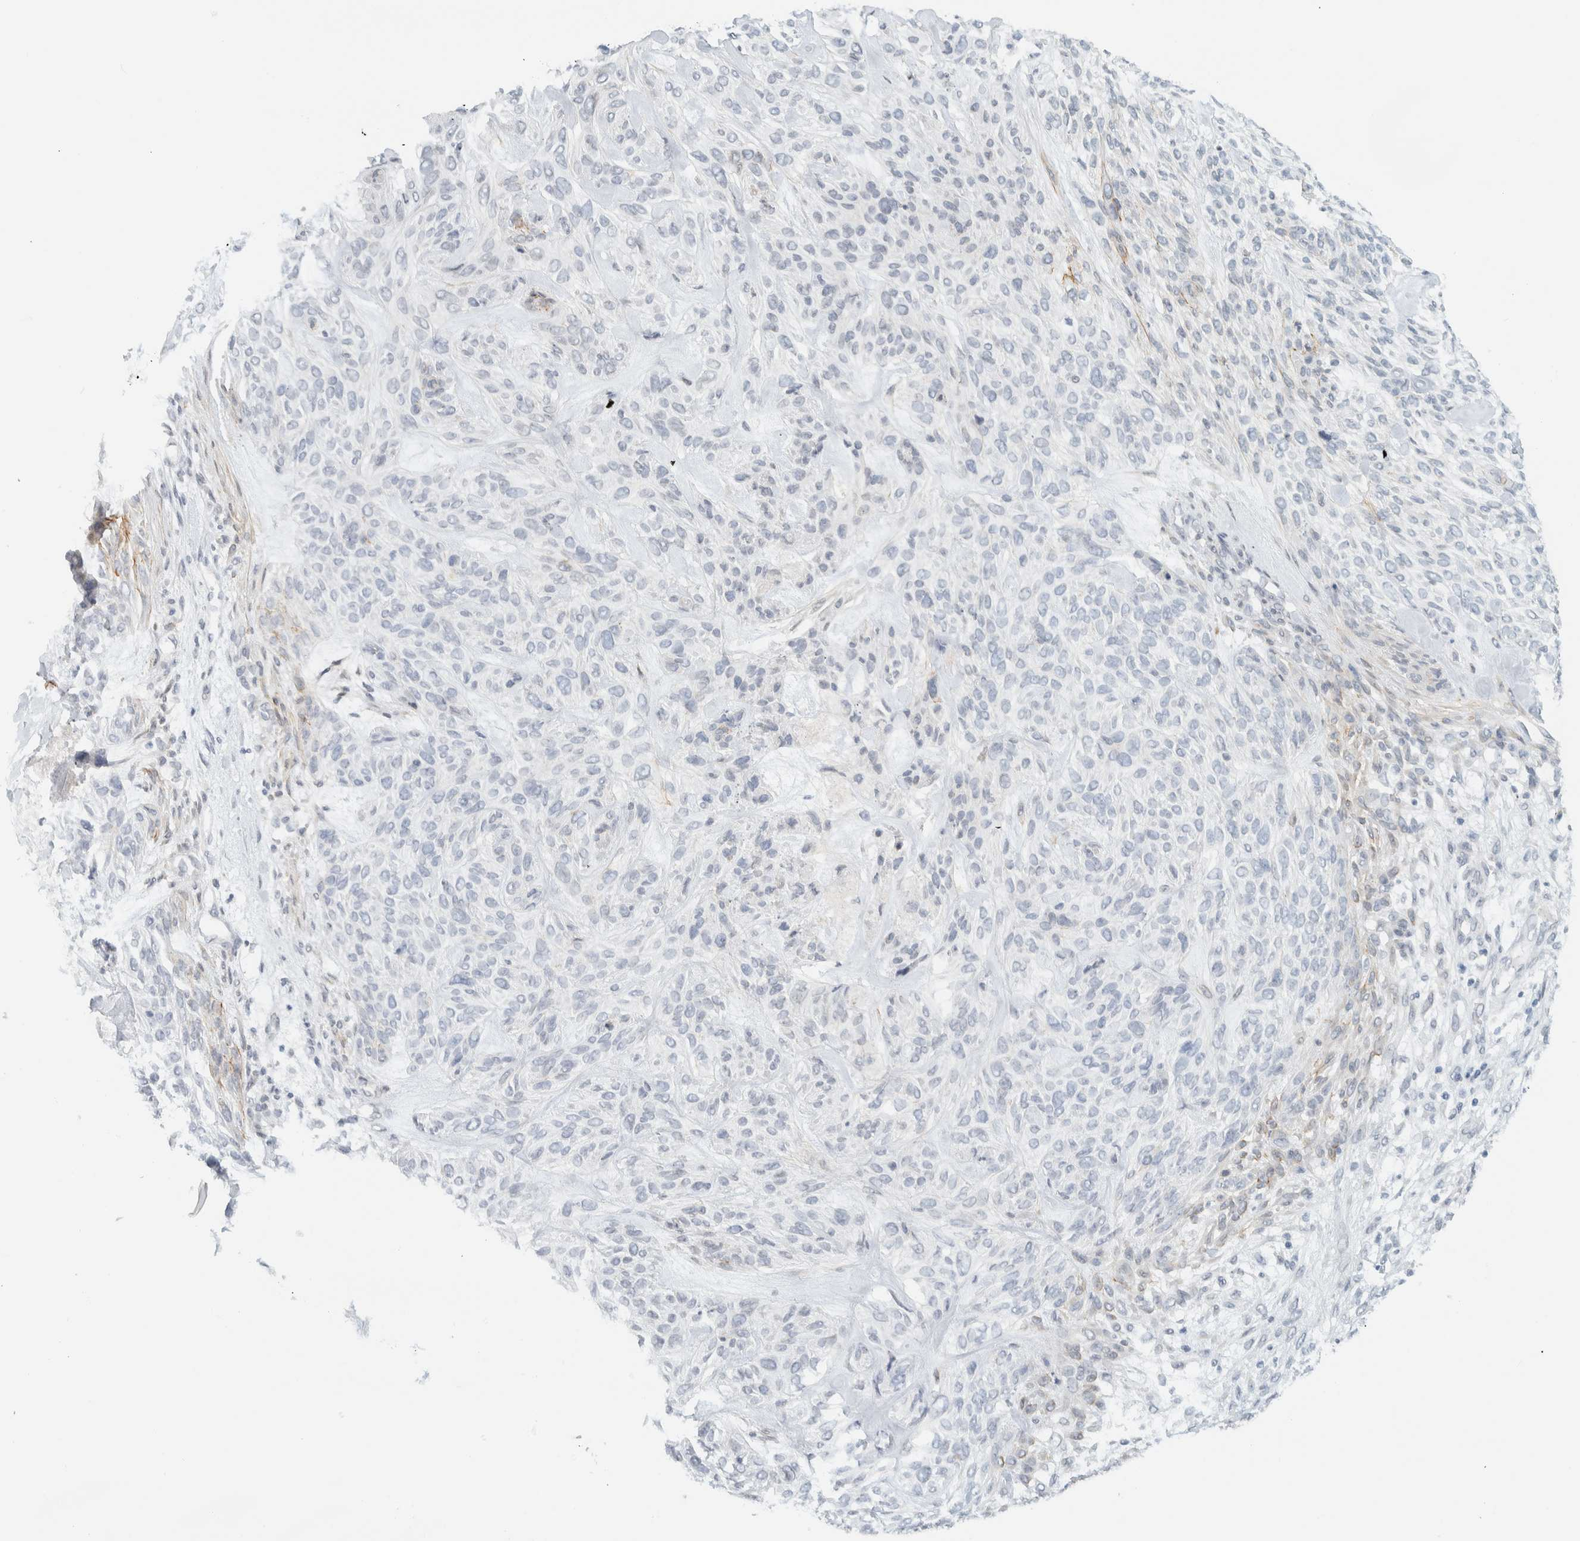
{"staining": {"intensity": "negative", "quantity": "none", "location": "none"}, "tissue": "skin cancer", "cell_type": "Tumor cells", "image_type": "cancer", "snomed": [{"axis": "morphology", "description": "Basal cell carcinoma"}, {"axis": "topography", "description": "Skin"}], "caption": "The immunohistochemistry (IHC) photomicrograph has no significant staining in tumor cells of skin basal cell carcinoma tissue. (Immunohistochemistry, brightfield microscopy, high magnification).", "gene": "C1QTNF12", "patient": {"sex": "male", "age": 55}}